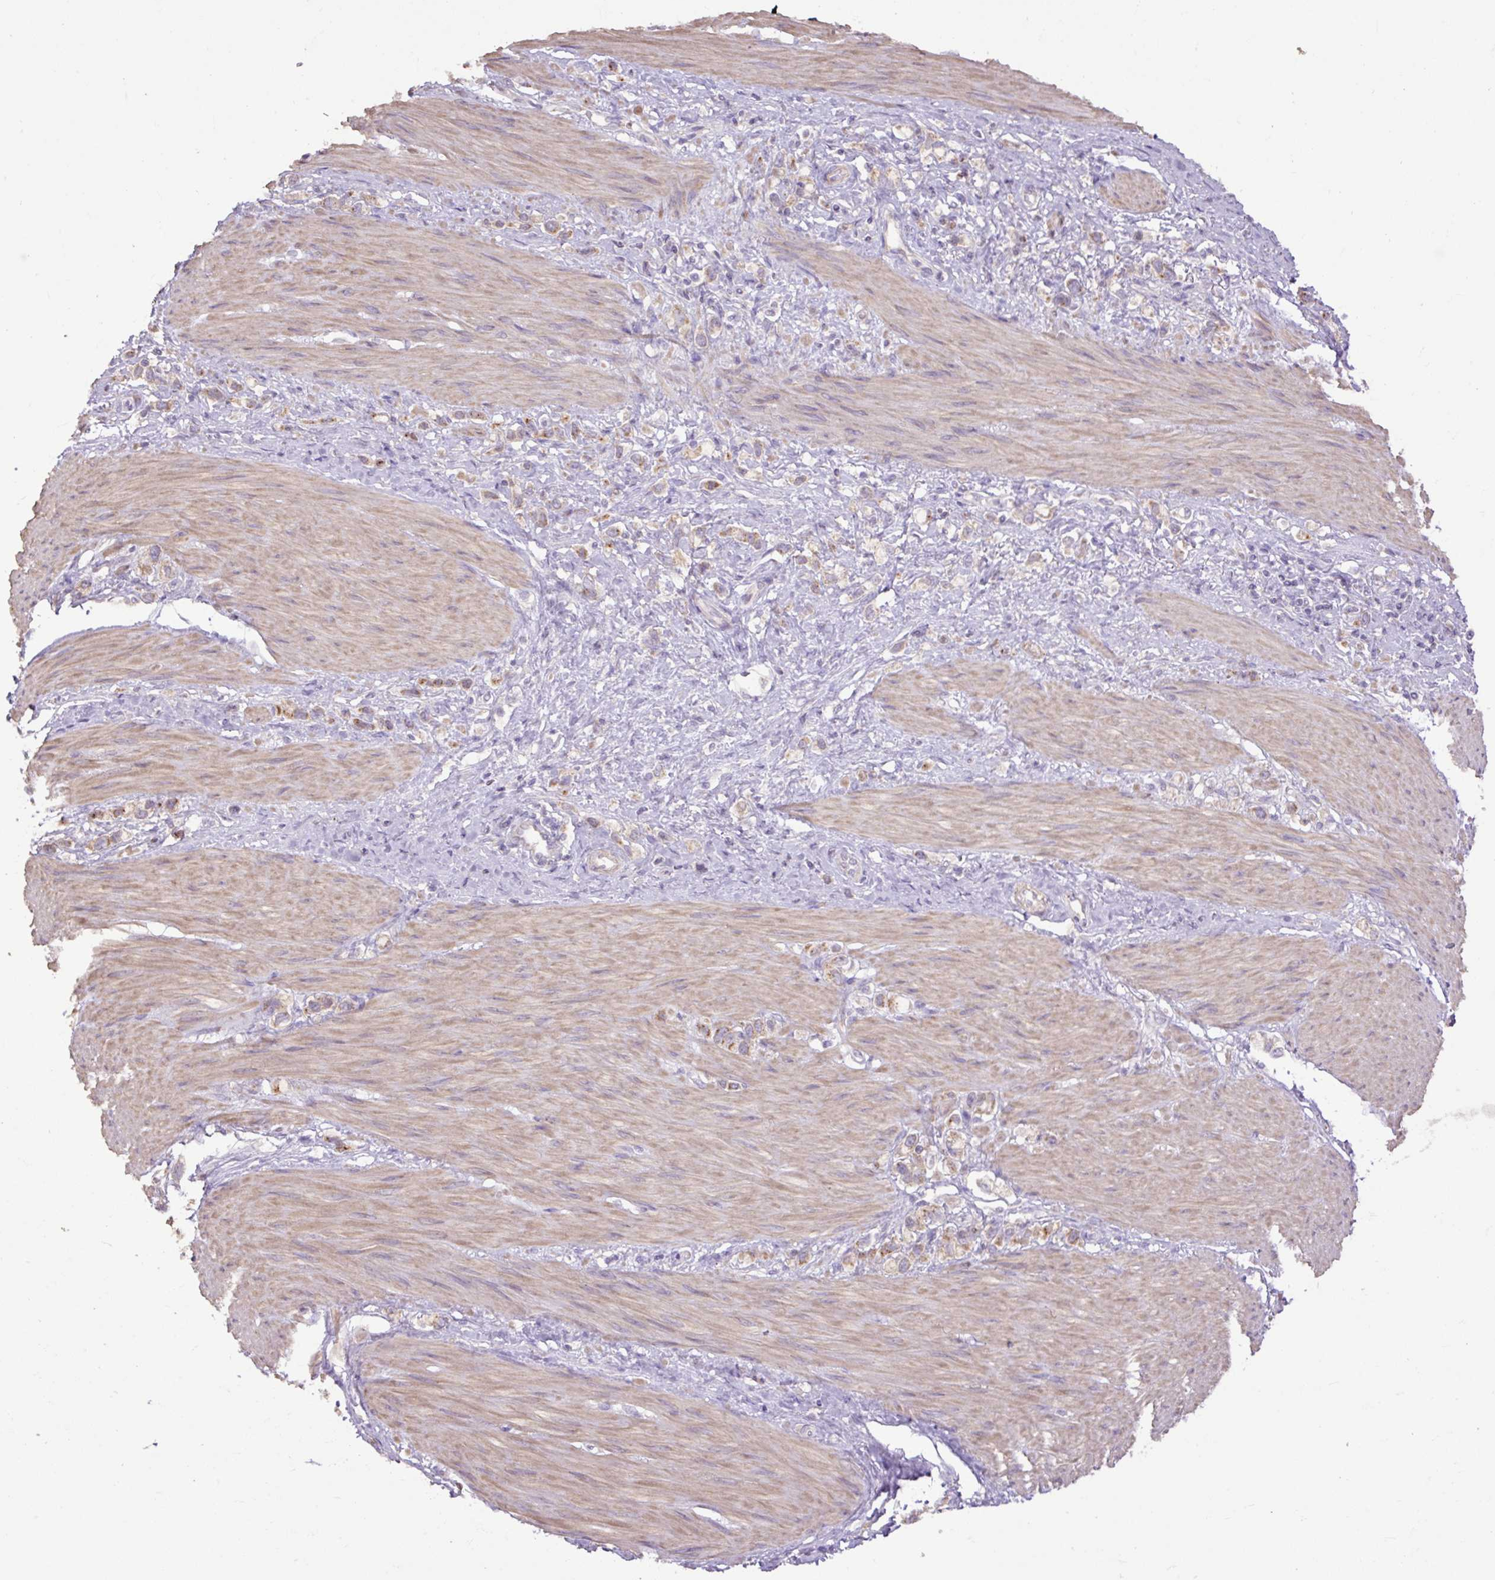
{"staining": {"intensity": "weak", "quantity": "25%-75%", "location": "cytoplasmic/membranous"}, "tissue": "stomach cancer", "cell_type": "Tumor cells", "image_type": "cancer", "snomed": [{"axis": "morphology", "description": "Adenocarcinoma, NOS"}, {"axis": "topography", "description": "Stomach"}], "caption": "Immunohistochemistry histopathology image of neoplastic tissue: human adenocarcinoma (stomach) stained using IHC reveals low levels of weak protein expression localized specifically in the cytoplasmic/membranous of tumor cells, appearing as a cytoplasmic/membranous brown color.", "gene": "ABR", "patient": {"sex": "female", "age": 65}}